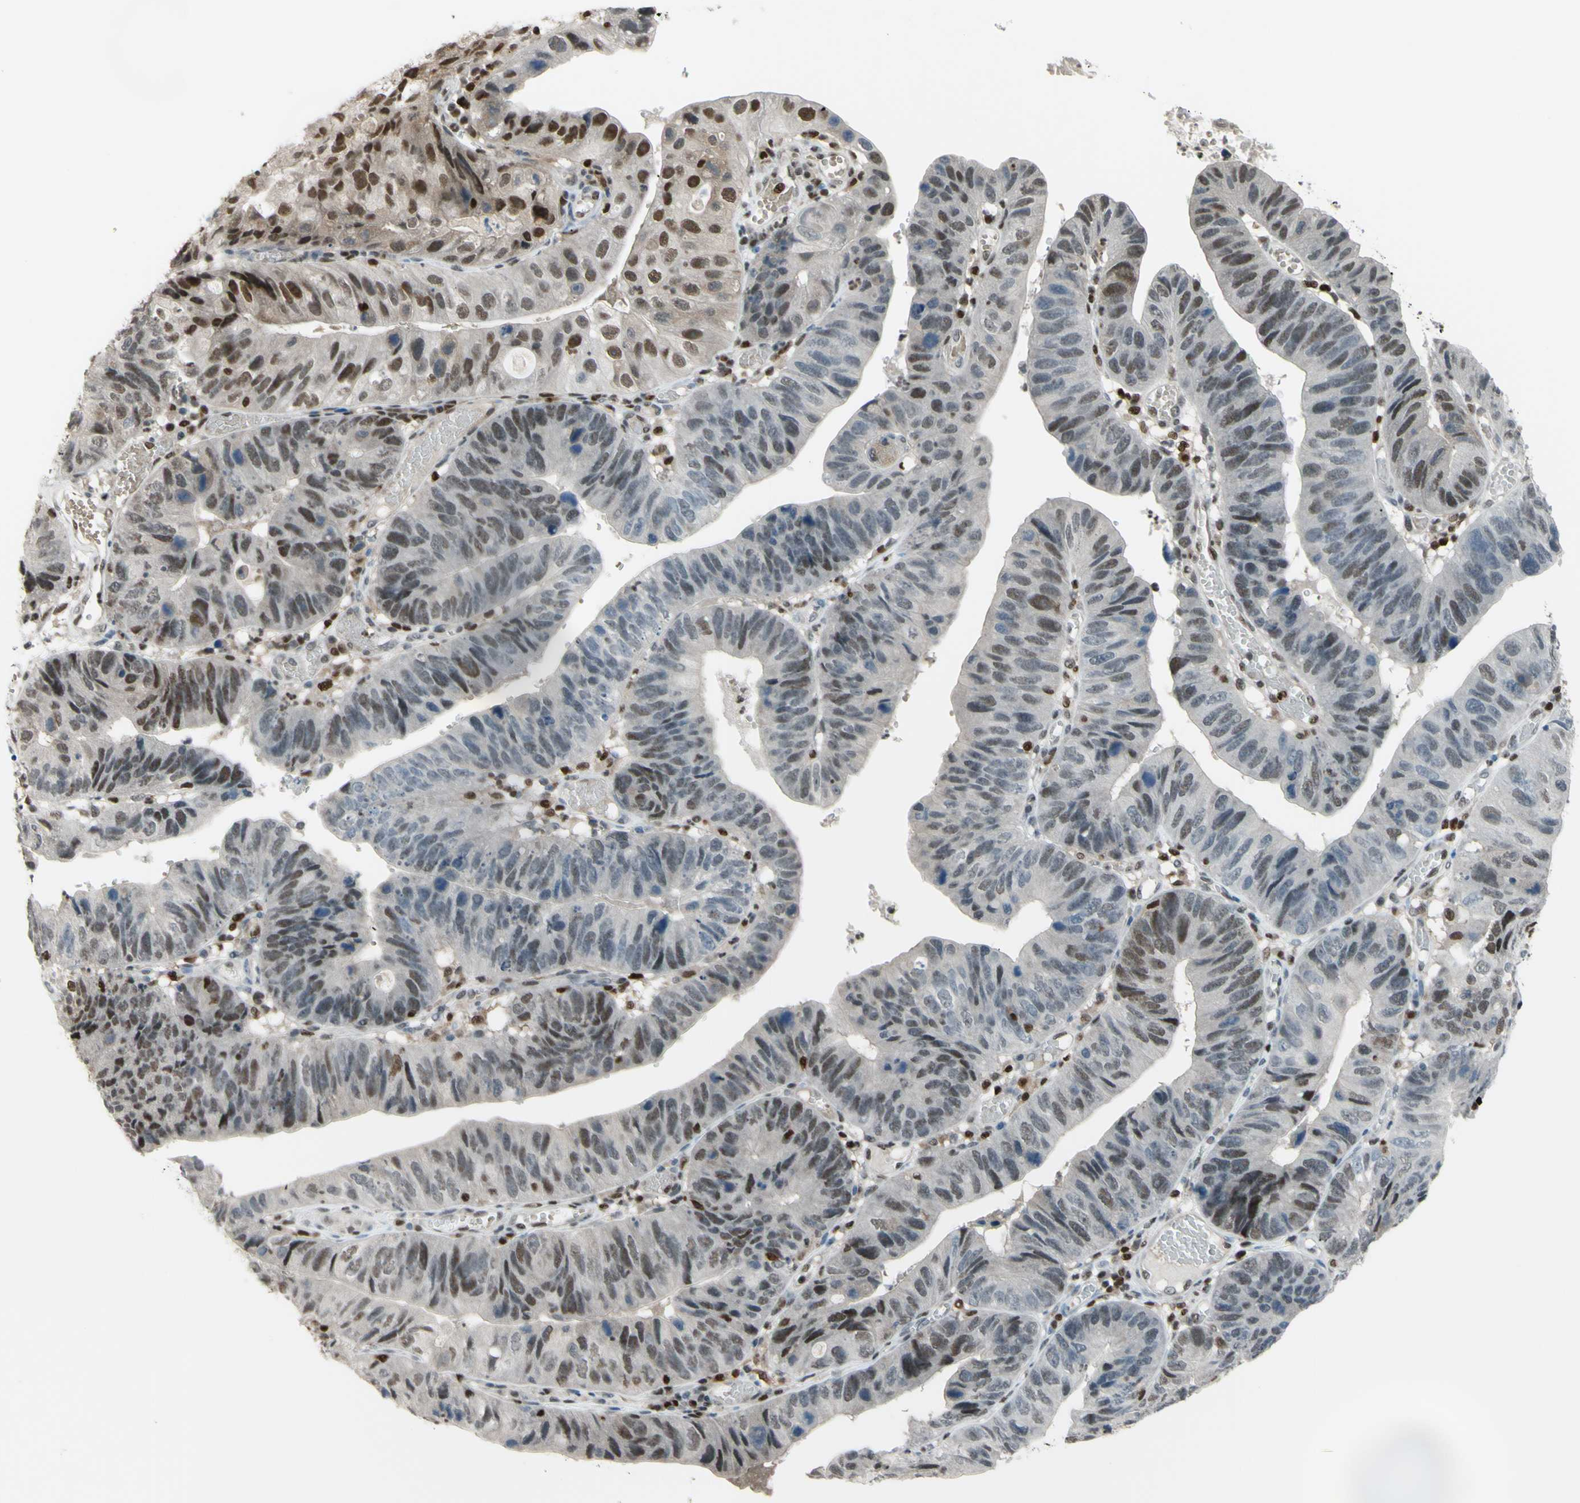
{"staining": {"intensity": "moderate", "quantity": "<25%", "location": "cytoplasmic/membranous,nuclear"}, "tissue": "stomach cancer", "cell_type": "Tumor cells", "image_type": "cancer", "snomed": [{"axis": "morphology", "description": "Adenocarcinoma, NOS"}, {"axis": "topography", "description": "Stomach"}], "caption": "The immunohistochemical stain highlights moderate cytoplasmic/membranous and nuclear staining in tumor cells of adenocarcinoma (stomach) tissue.", "gene": "FKBP5", "patient": {"sex": "male", "age": 59}}